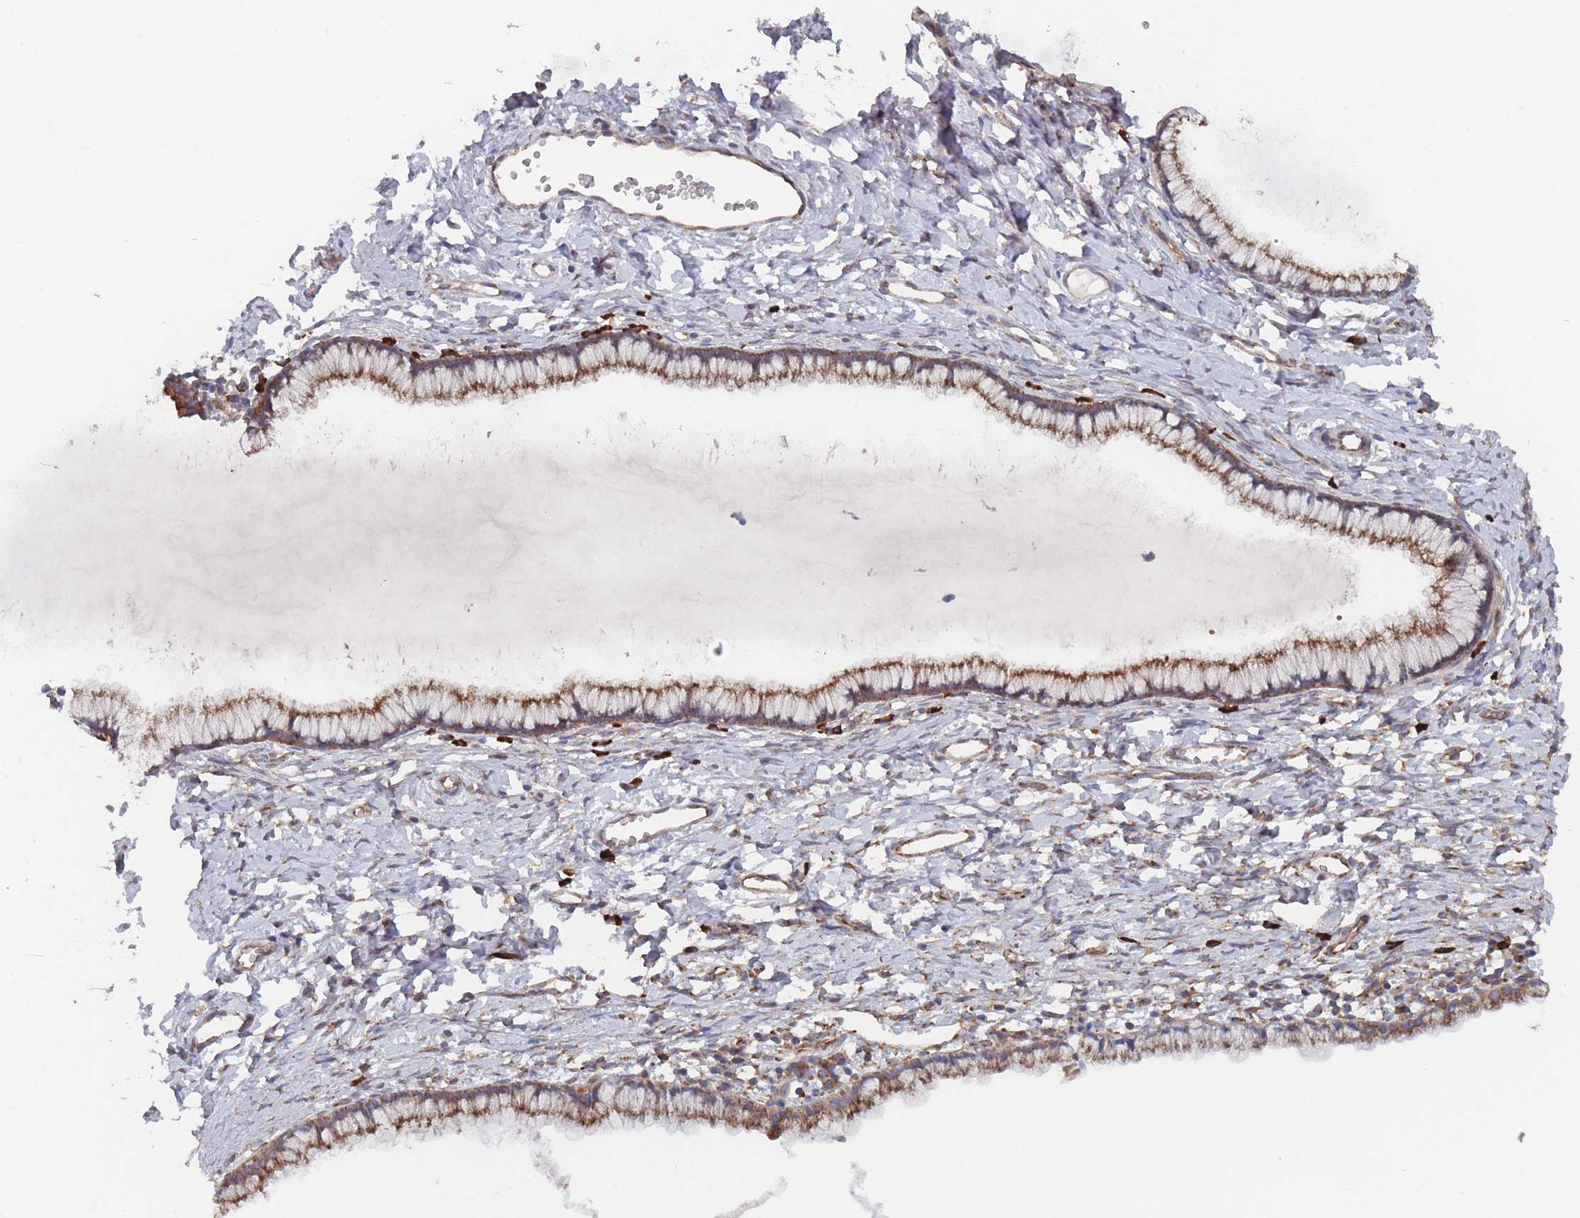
{"staining": {"intensity": "moderate", "quantity": ">75%", "location": "cytoplasmic/membranous"}, "tissue": "cervix", "cell_type": "Glandular cells", "image_type": "normal", "snomed": [{"axis": "morphology", "description": "Normal tissue, NOS"}, {"axis": "topography", "description": "Cervix"}], "caption": "Immunohistochemical staining of benign human cervix shows moderate cytoplasmic/membranous protein positivity in approximately >75% of glandular cells.", "gene": "EEF1B2", "patient": {"sex": "female", "age": 40}}